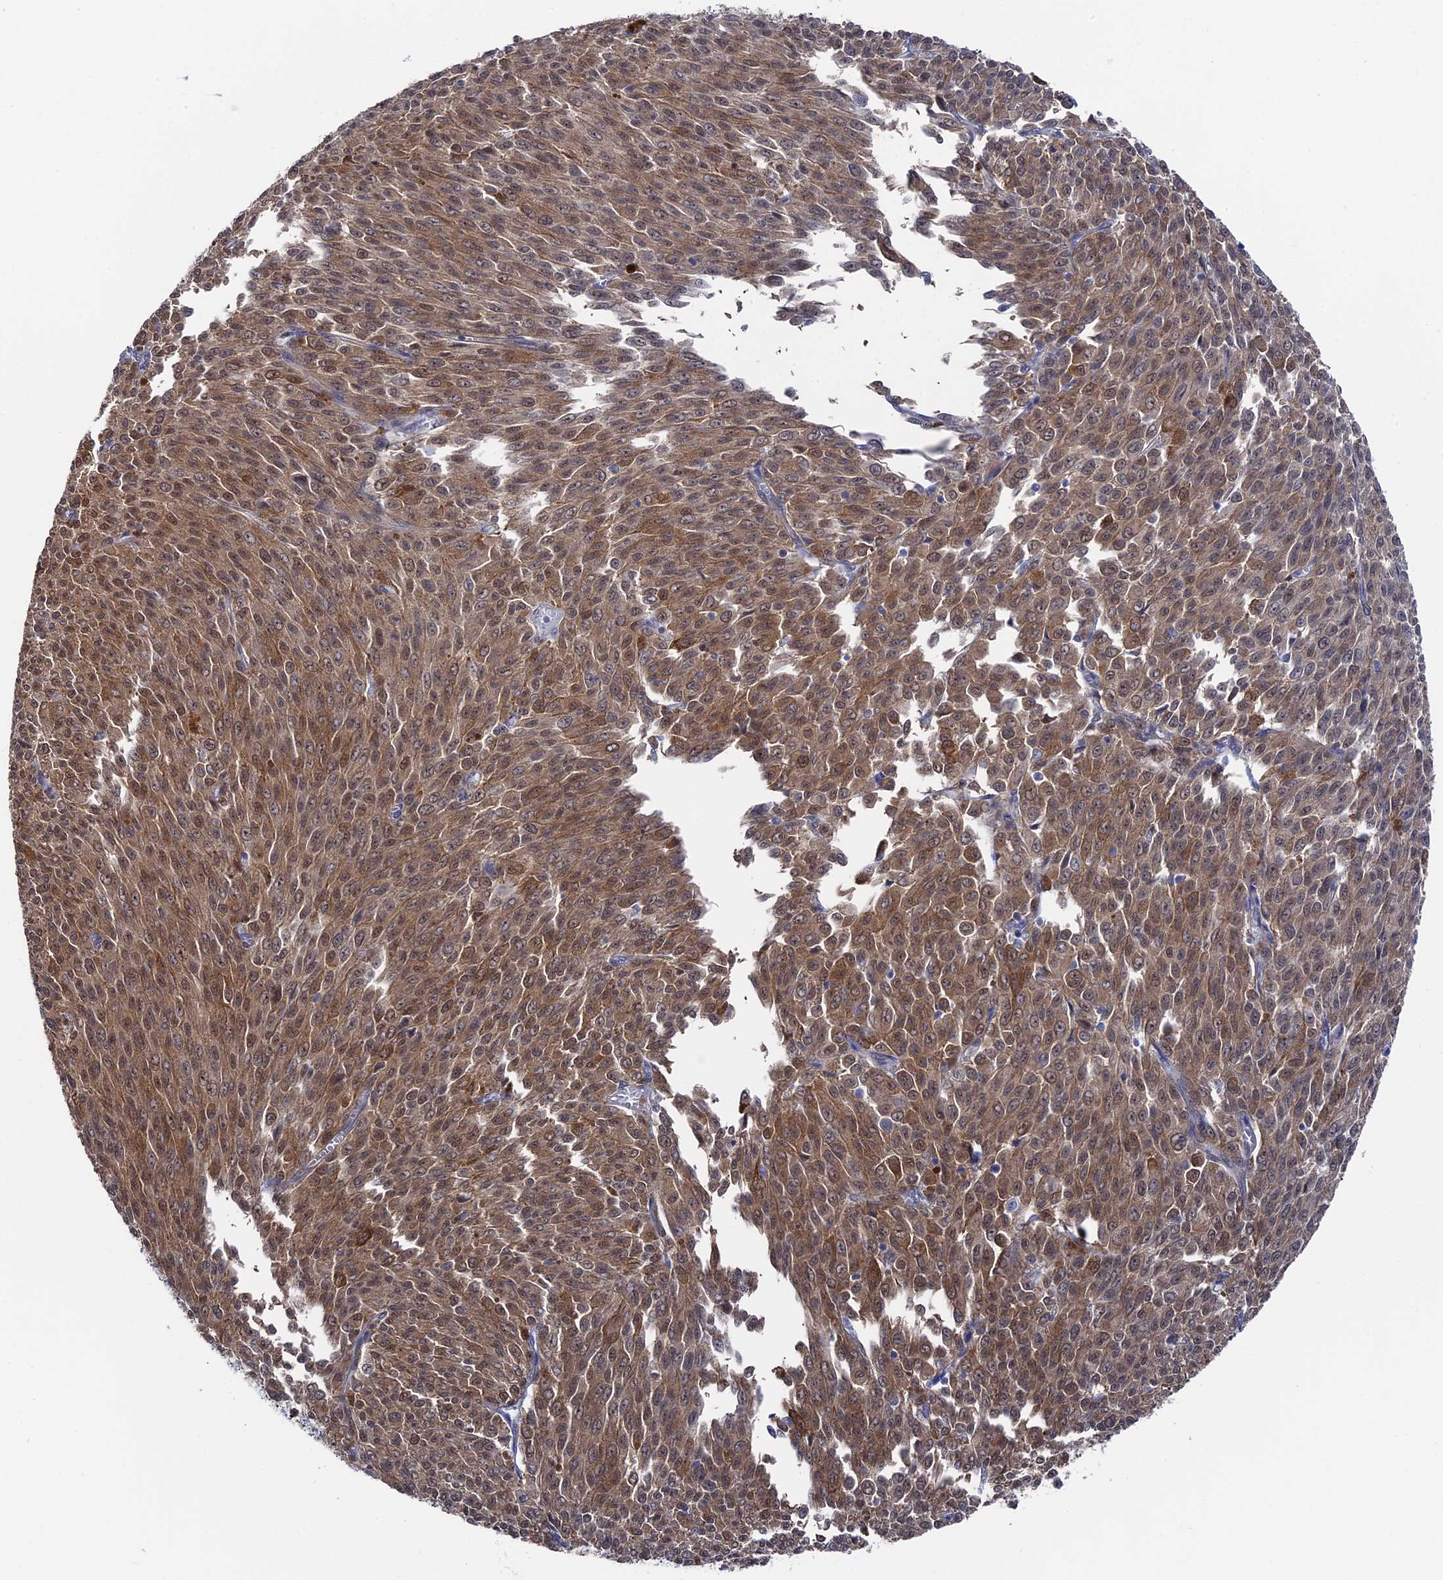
{"staining": {"intensity": "moderate", "quantity": ">75%", "location": "cytoplasmic/membranous"}, "tissue": "melanoma", "cell_type": "Tumor cells", "image_type": "cancer", "snomed": [{"axis": "morphology", "description": "Malignant melanoma, NOS"}, {"axis": "topography", "description": "Skin"}], "caption": "Melanoma stained for a protein (brown) displays moderate cytoplasmic/membranous positive positivity in about >75% of tumor cells.", "gene": "RNH1", "patient": {"sex": "female", "age": 52}}